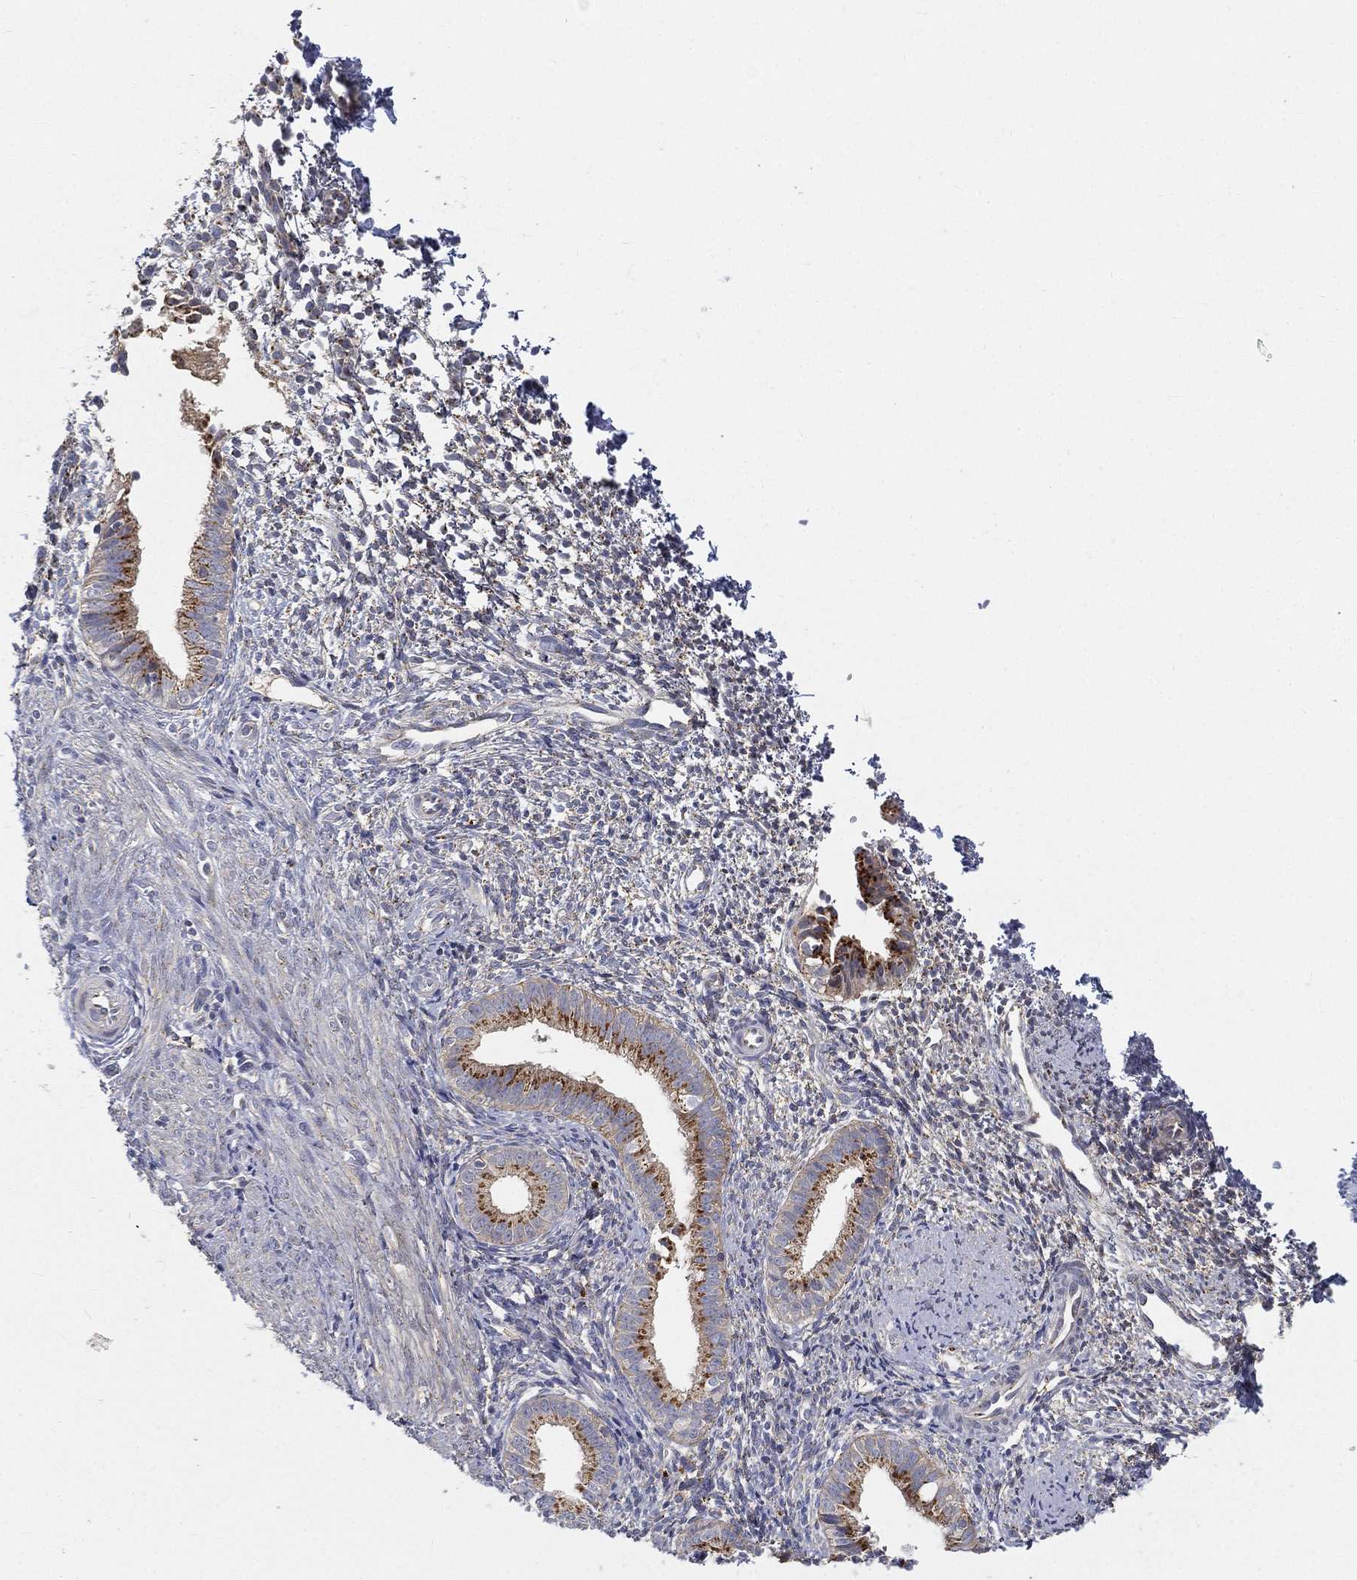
{"staining": {"intensity": "negative", "quantity": "none", "location": "none"}, "tissue": "endometrium", "cell_type": "Cells in endometrial stroma", "image_type": "normal", "snomed": [{"axis": "morphology", "description": "Normal tissue, NOS"}, {"axis": "topography", "description": "Endometrium"}], "caption": "The micrograph demonstrates no staining of cells in endometrial stroma in normal endometrium.", "gene": "CTSL", "patient": {"sex": "female", "age": 47}}